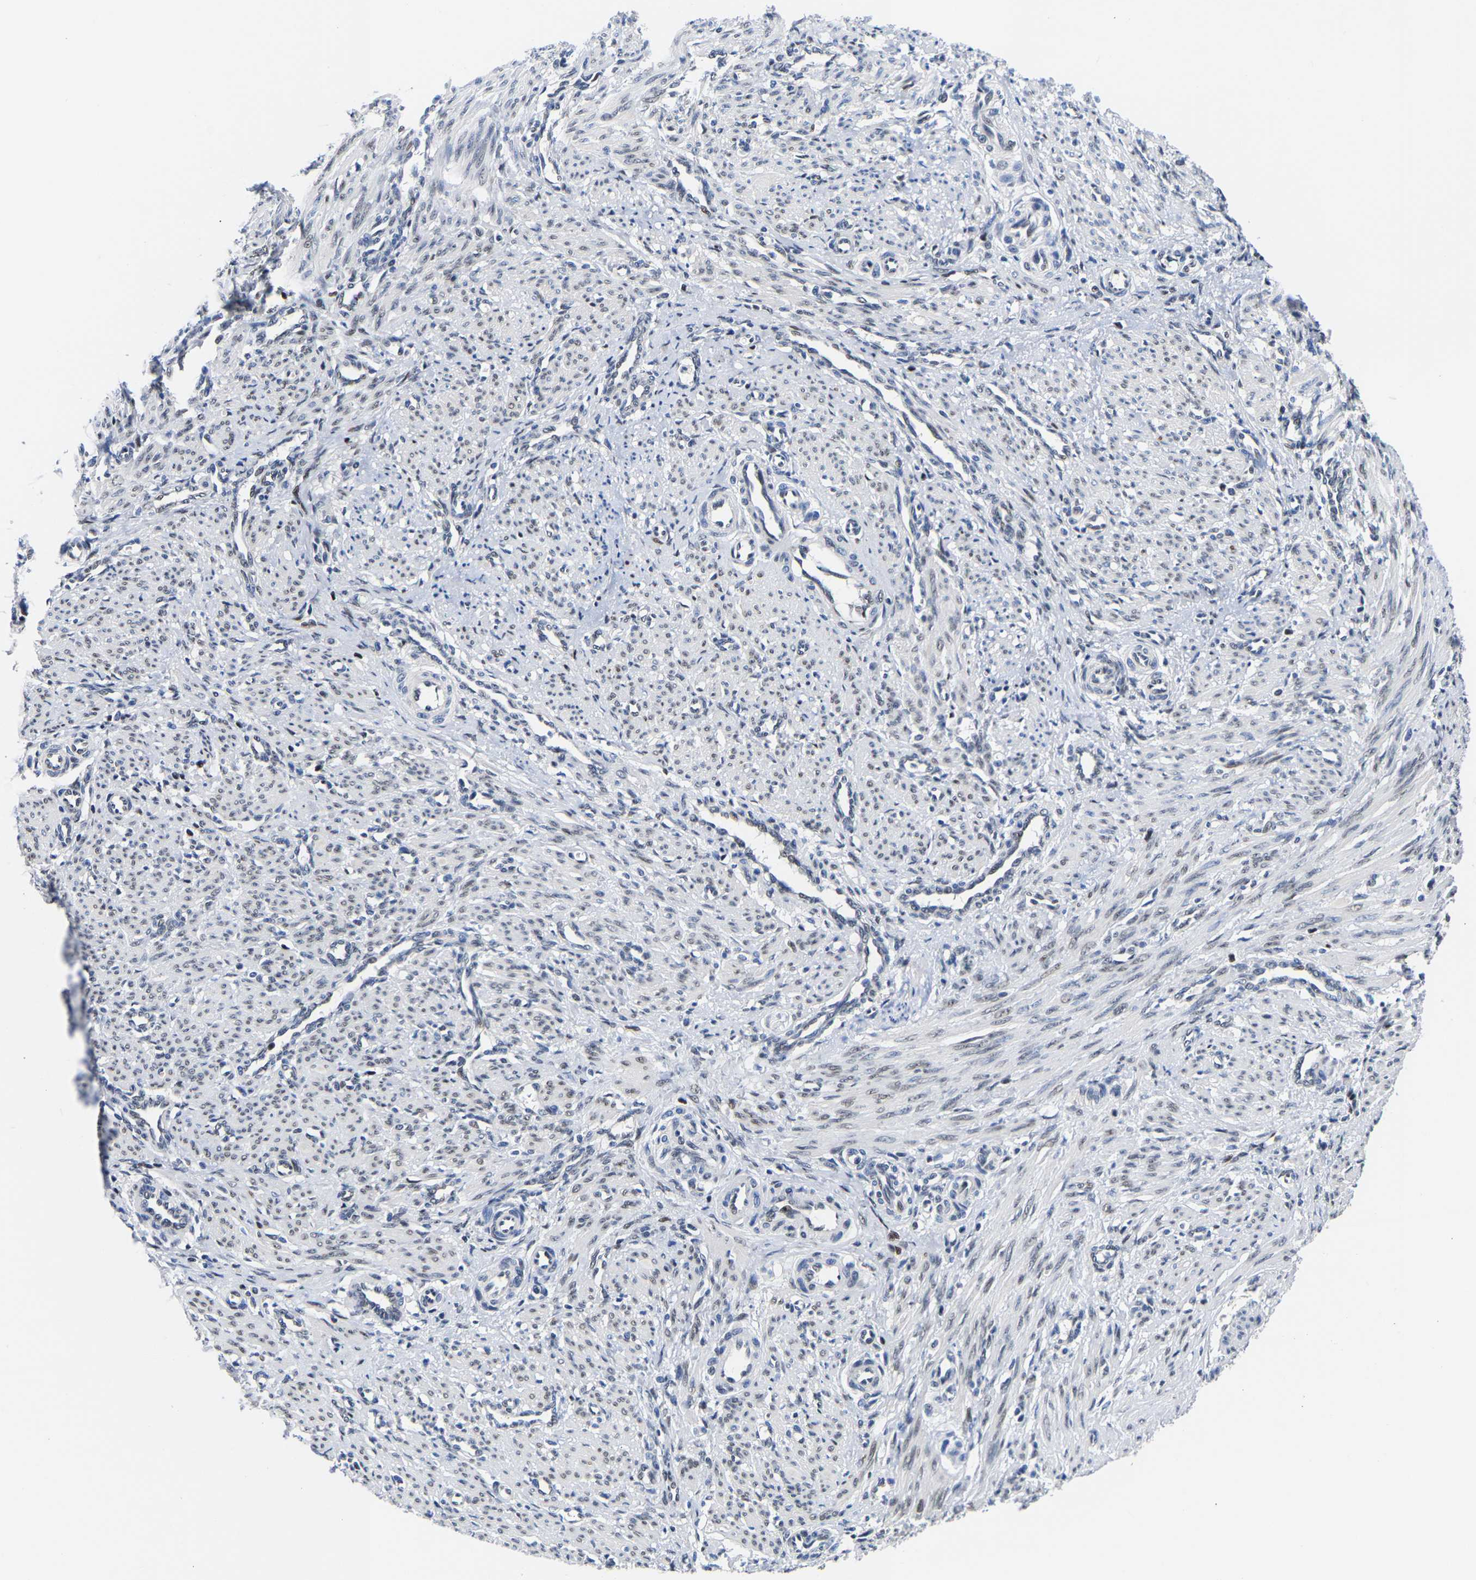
{"staining": {"intensity": "weak", "quantity": "<25%", "location": "nuclear"}, "tissue": "smooth muscle", "cell_type": "Smooth muscle cells", "image_type": "normal", "snomed": [{"axis": "morphology", "description": "Normal tissue, NOS"}, {"axis": "topography", "description": "Endometrium"}], "caption": "Protein analysis of normal smooth muscle reveals no significant staining in smooth muscle cells. (IHC, brightfield microscopy, high magnification).", "gene": "PTRHD1", "patient": {"sex": "female", "age": 33}}